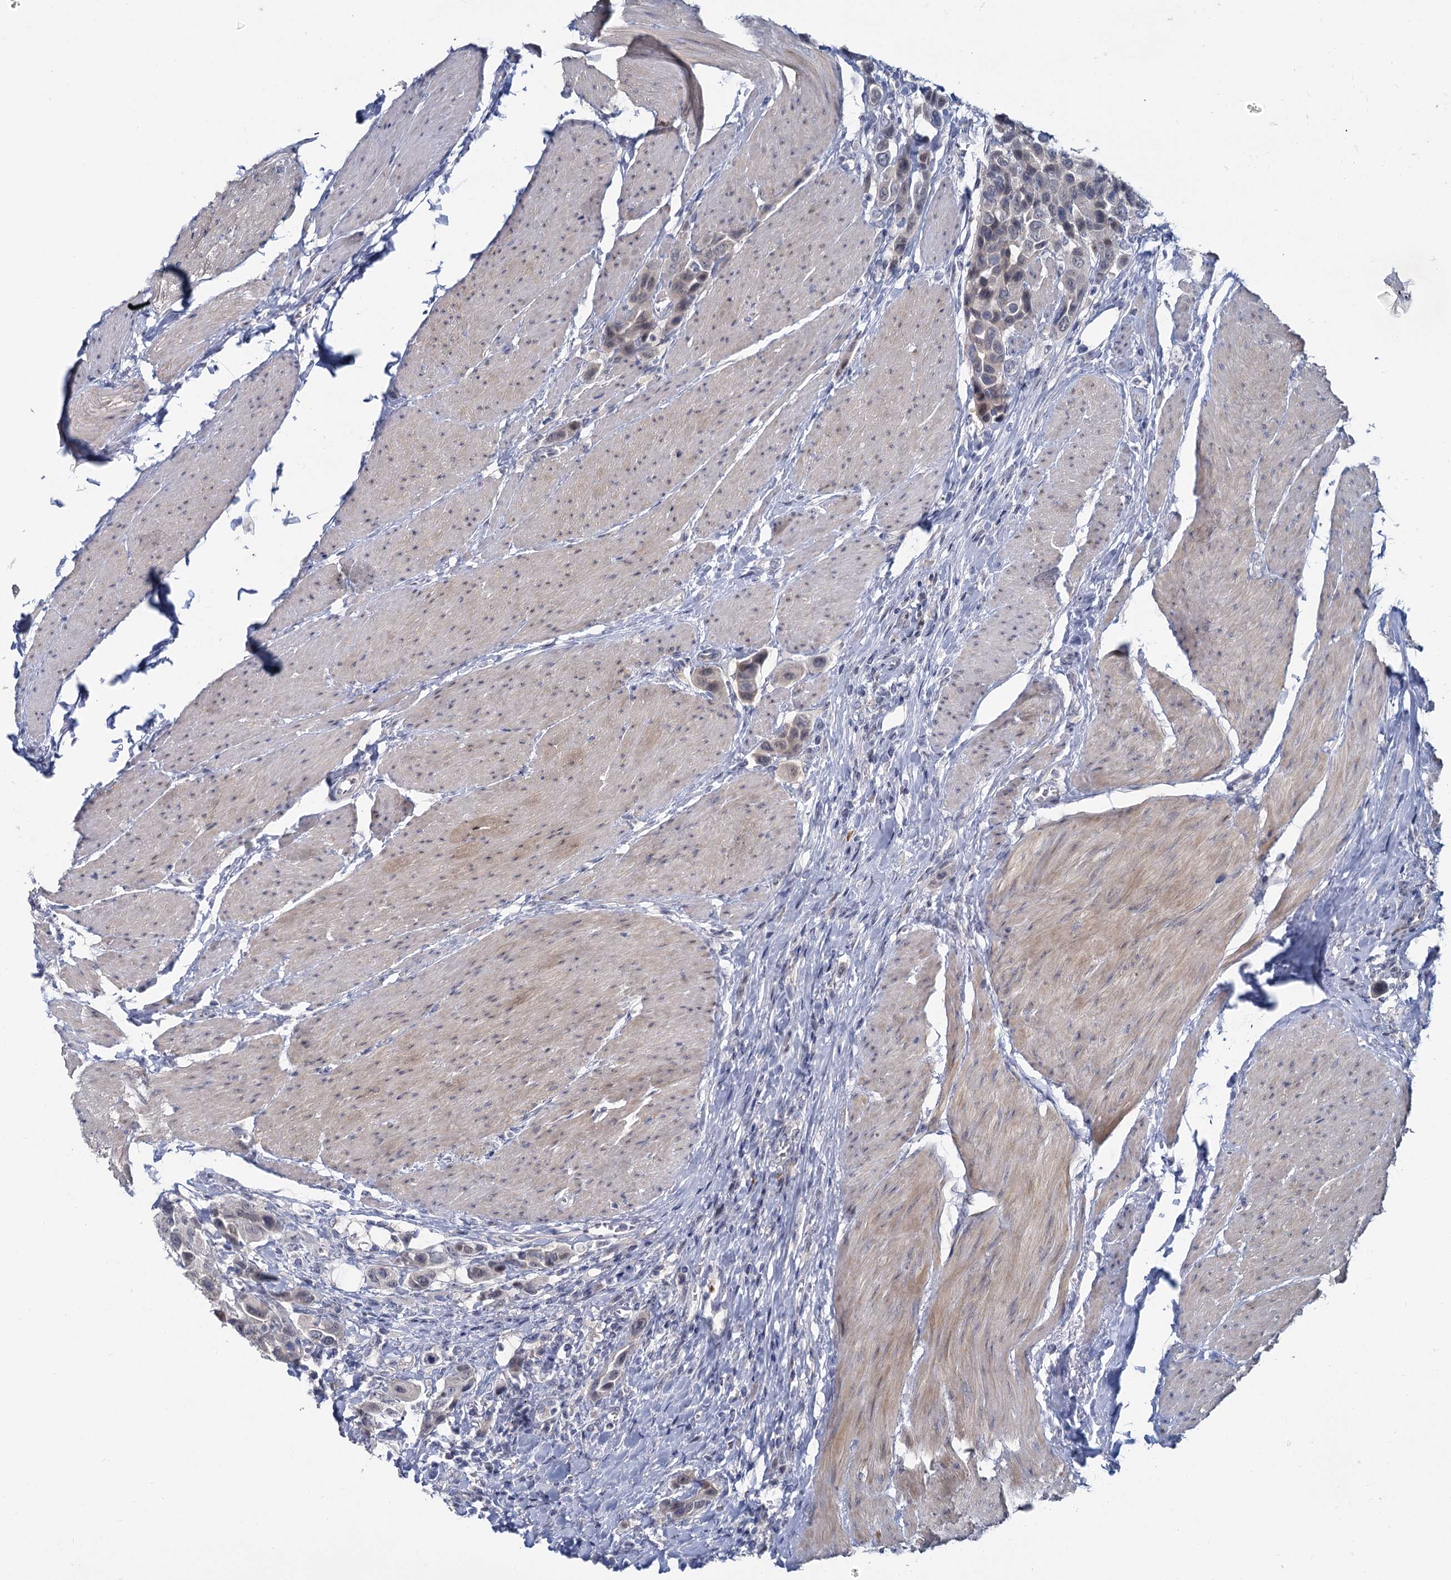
{"staining": {"intensity": "weak", "quantity": "<25%", "location": "cytoplasmic/membranous,nuclear"}, "tissue": "urothelial cancer", "cell_type": "Tumor cells", "image_type": "cancer", "snomed": [{"axis": "morphology", "description": "Urothelial carcinoma, High grade"}, {"axis": "topography", "description": "Urinary bladder"}], "caption": "The IHC micrograph has no significant expression in tumor cells of urothelial cancer tissue.", "gene": "ACRBP", "patient": {"sex": "male", "age": 50}}